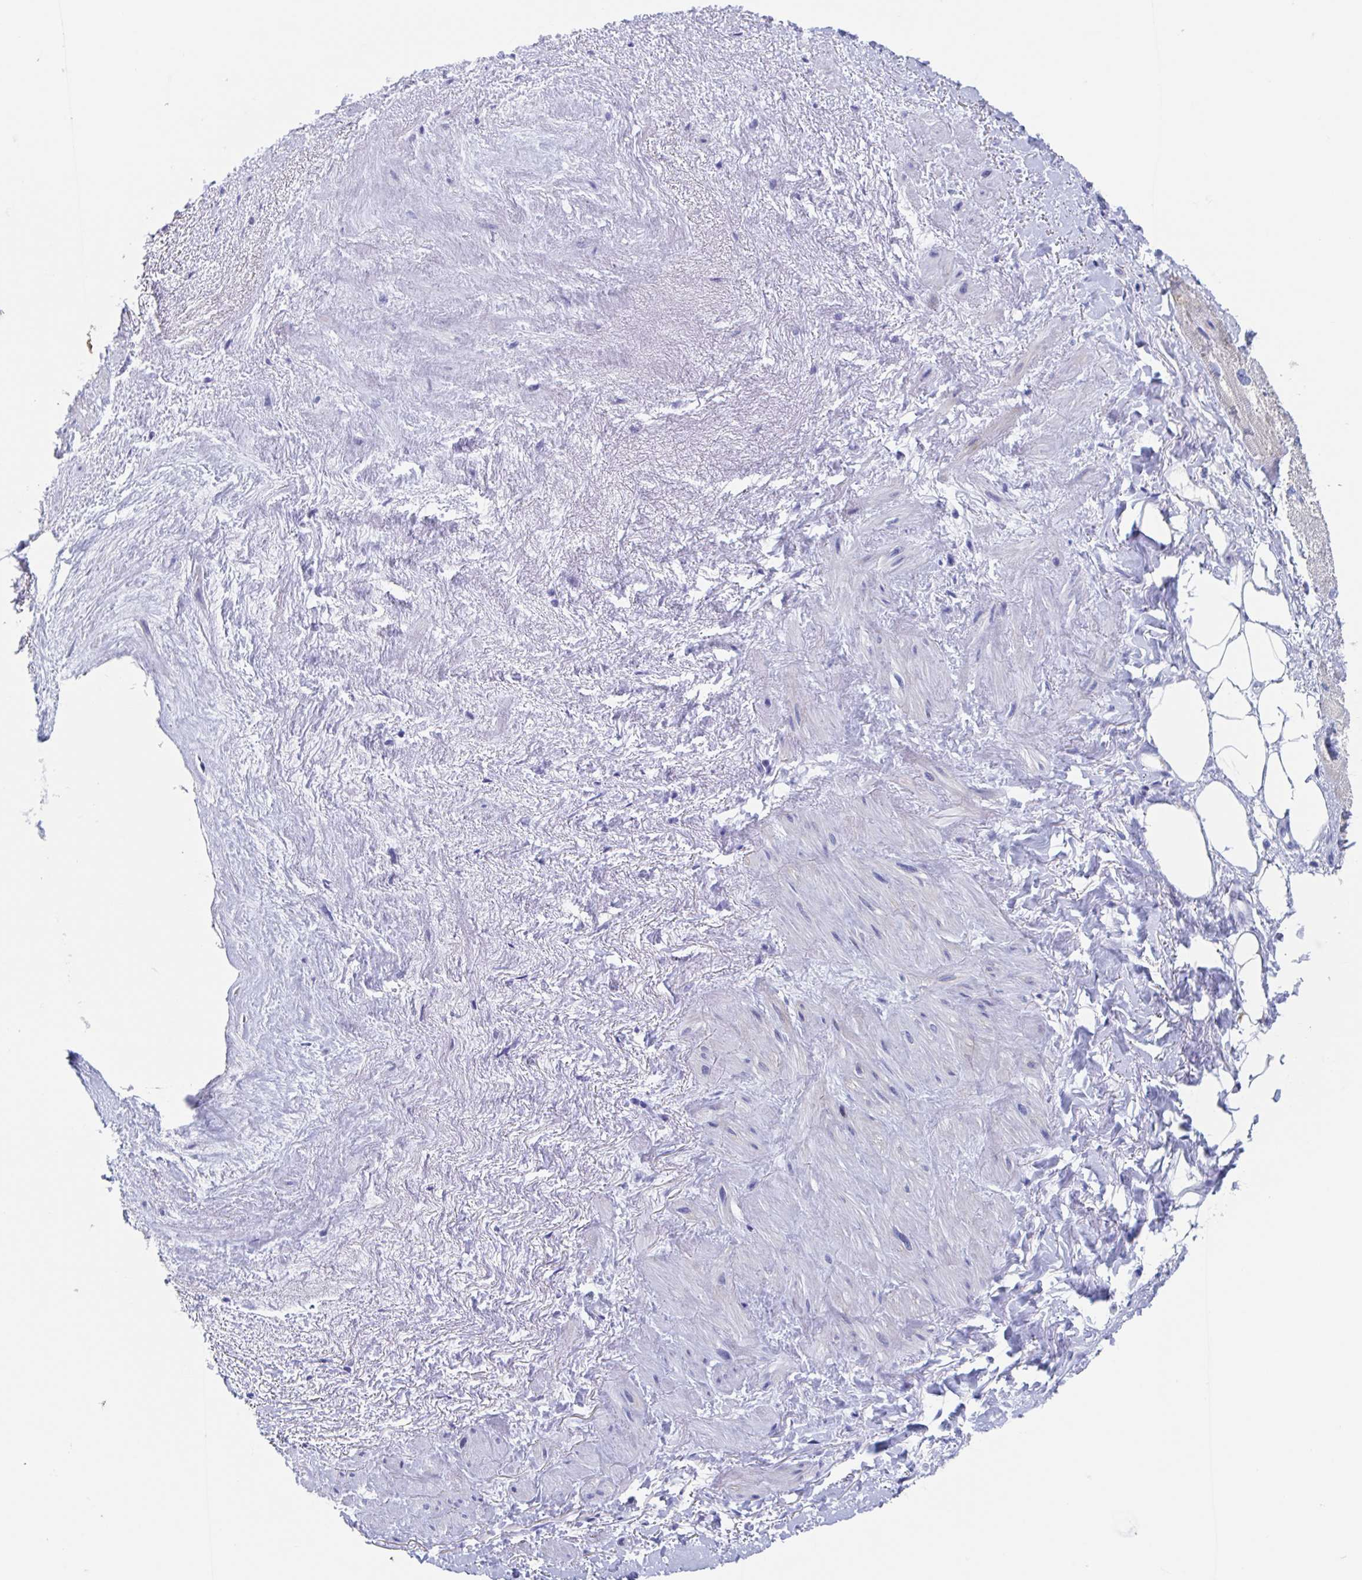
{"staining": {"intensity": "negative", "quantity": "none", "location": "none"}, "tissue": "heart muscle", "cell_type": "Cardiomyocytes", "image_type": "normal", "snomed": [{"axis": "morphology", "description": "Normal tissue, NOS"}, {"axis": "topography", "description": "Heart"}], "caption": "Image shows no significant protein expression in cardiomyocytes of normal heart muscle.", "gene": "SHCBP1L", "patient": {"sex": "male", "age": 62}}